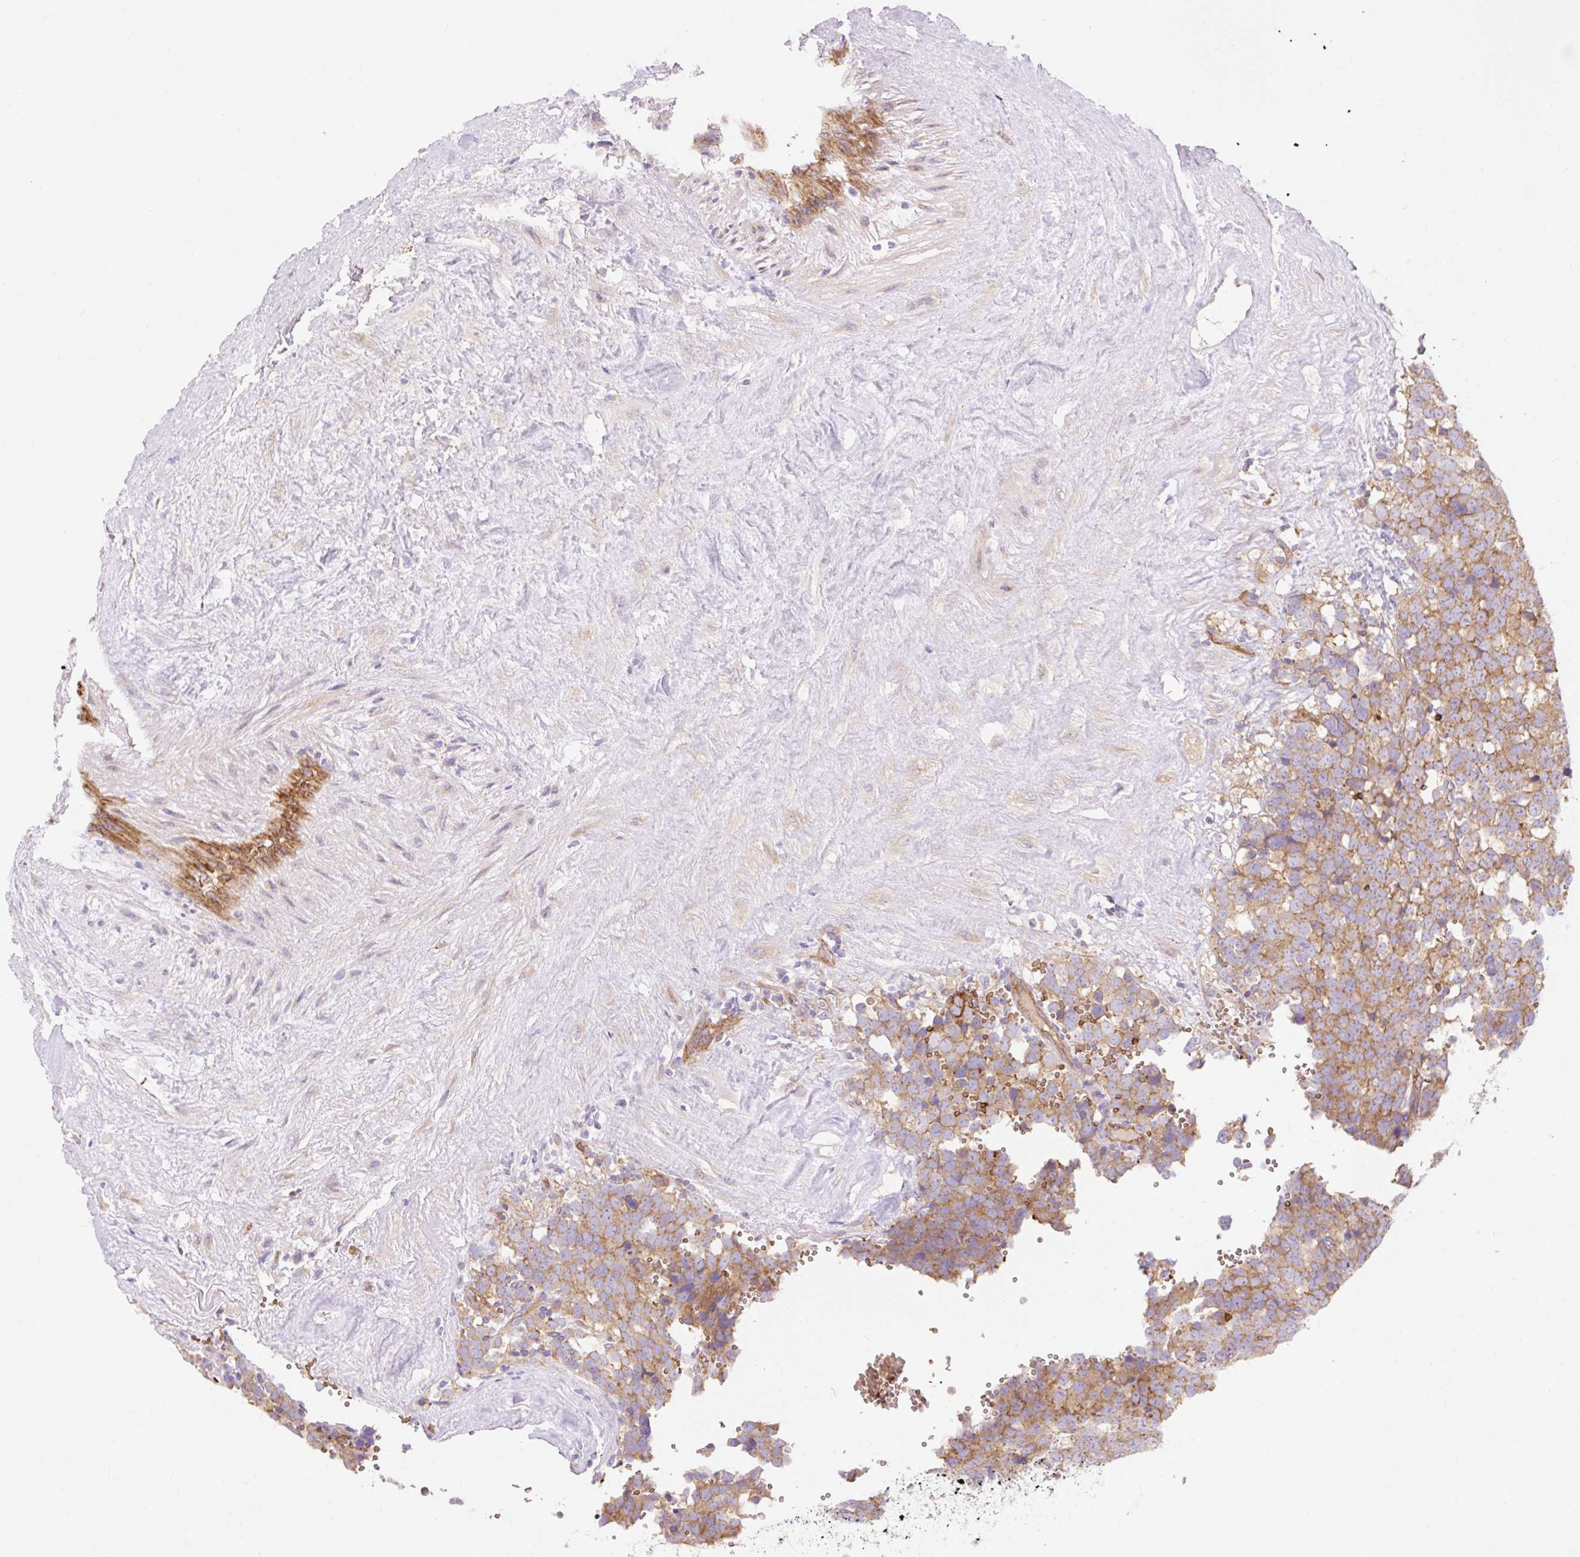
{"staining": {"intensity": "moderate", "quantity": ">75%", "location": "cytoplasmic/membranous"}, "tissue": "testis cancer", "cell_type": "Tumor cells", "image_type": "cancer", "snomed": [{"axis": "morphology", "description": "Seminoma, NOS"}, {"axis": "topography", "description": "Testis"}], "caption": "Approximately >75% of tumor cells in human testis cancer exhibit moderate cytoplasmic/membranous protein positivity as visualized by brown immunohistochemical staining.", "gene": "HIP1R", "patient": {"sex": "male", "age": 71}}